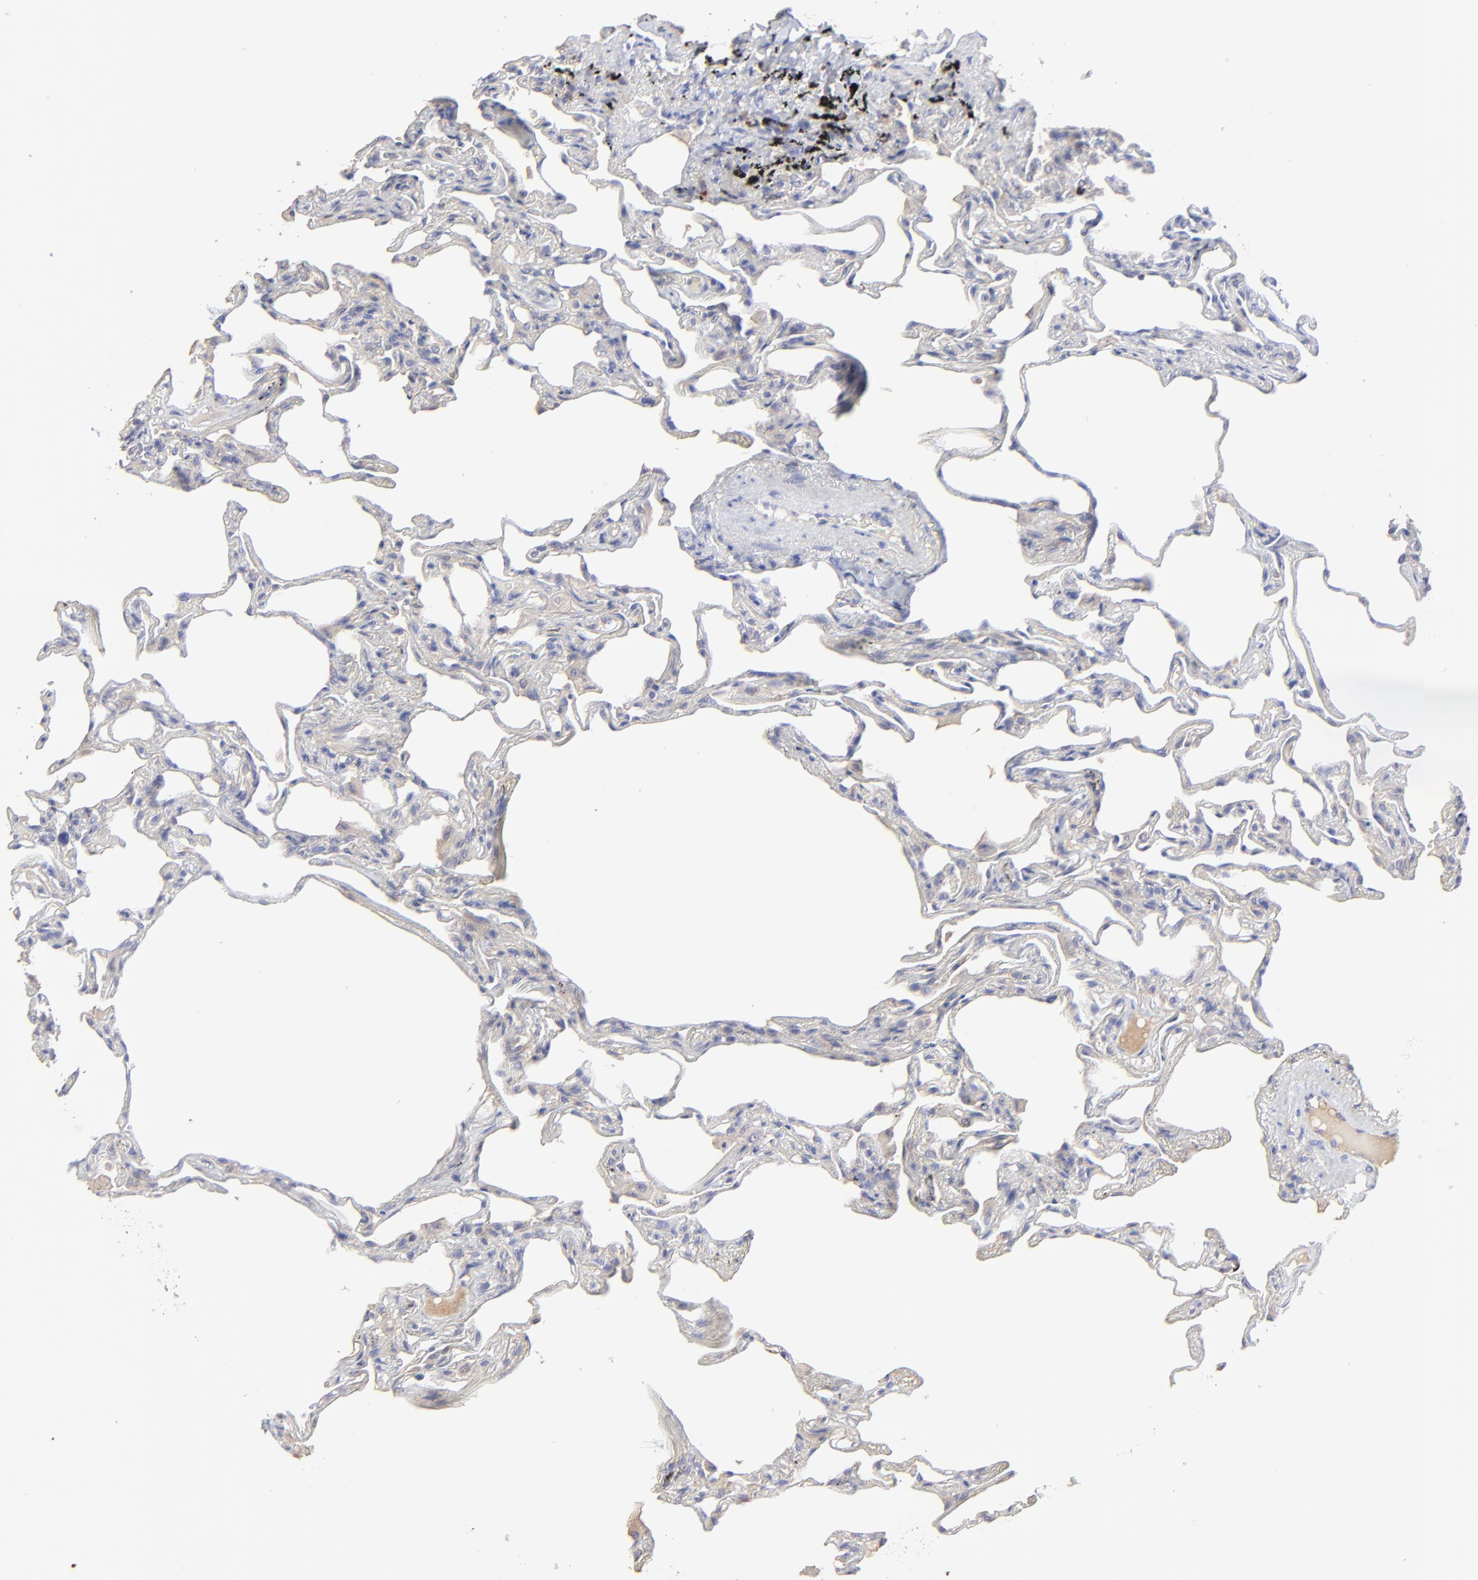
{"staining": {"intensity": "negative", "quantity": "none", "location": "none"}, "tissue": "lung", "cell_type": "Alveolar cells", "image_type": "normal", "snomed": [{"axis": "morphology", "description": "Normal tissue, NOS"}, {"axis": "morphology", "description": "Inflammation, NOS"}, {"axis": "topography", "description": "Lung"}], "caption": "The histopathology image reveals no staining of alveolar cells in benign lung.", "gene": "LHFPL1", "patient": {"sex": "male", "age": 69}}